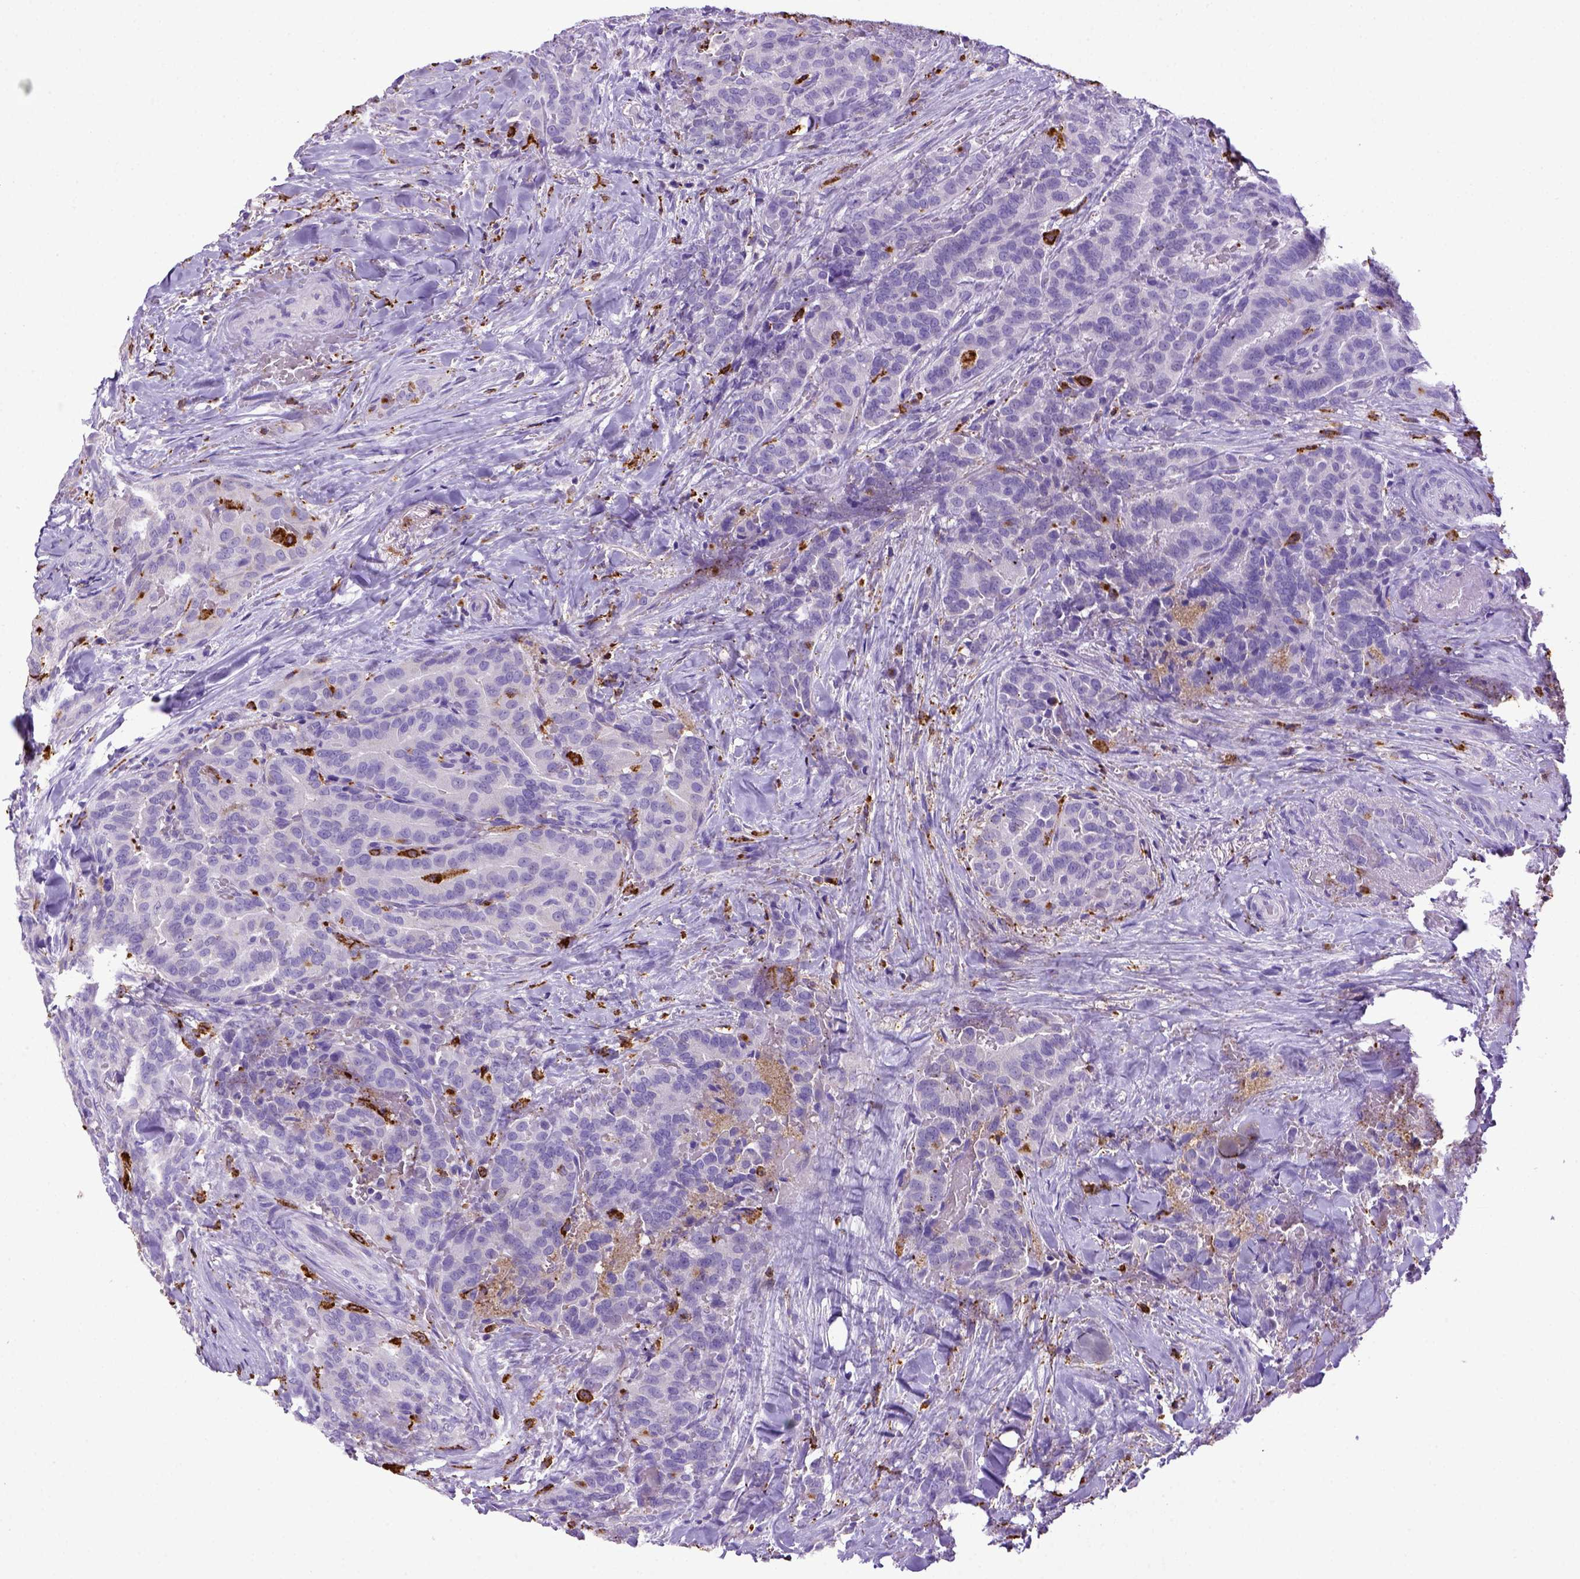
{"staining": {"intensity": "negative", "quantity": "none", "location": "none"}, "tissue": "thyroid cancer", "cell_type": "Tumor cells", "image_type": "cancer", "snomed": [{"axis": "morphology", "description": "Papillary adenocarcinoma, NOS"}, {"axis": "topography", "description": "Thyroid gland"}], "caption": "An immunohistochemistry (IHC) histopathology image of thyroid papillary adenocarcinoma is shown. There is no staining in tumor cells of thyroid papillary adenocarcinoma. (Stains: DAB immunohistochemistry with hematoxylin counter stain, Microscopy: brightfield microscopy at high magnification).", "gene": "CD68", "patient": {"sex": "male", "age": 61}}